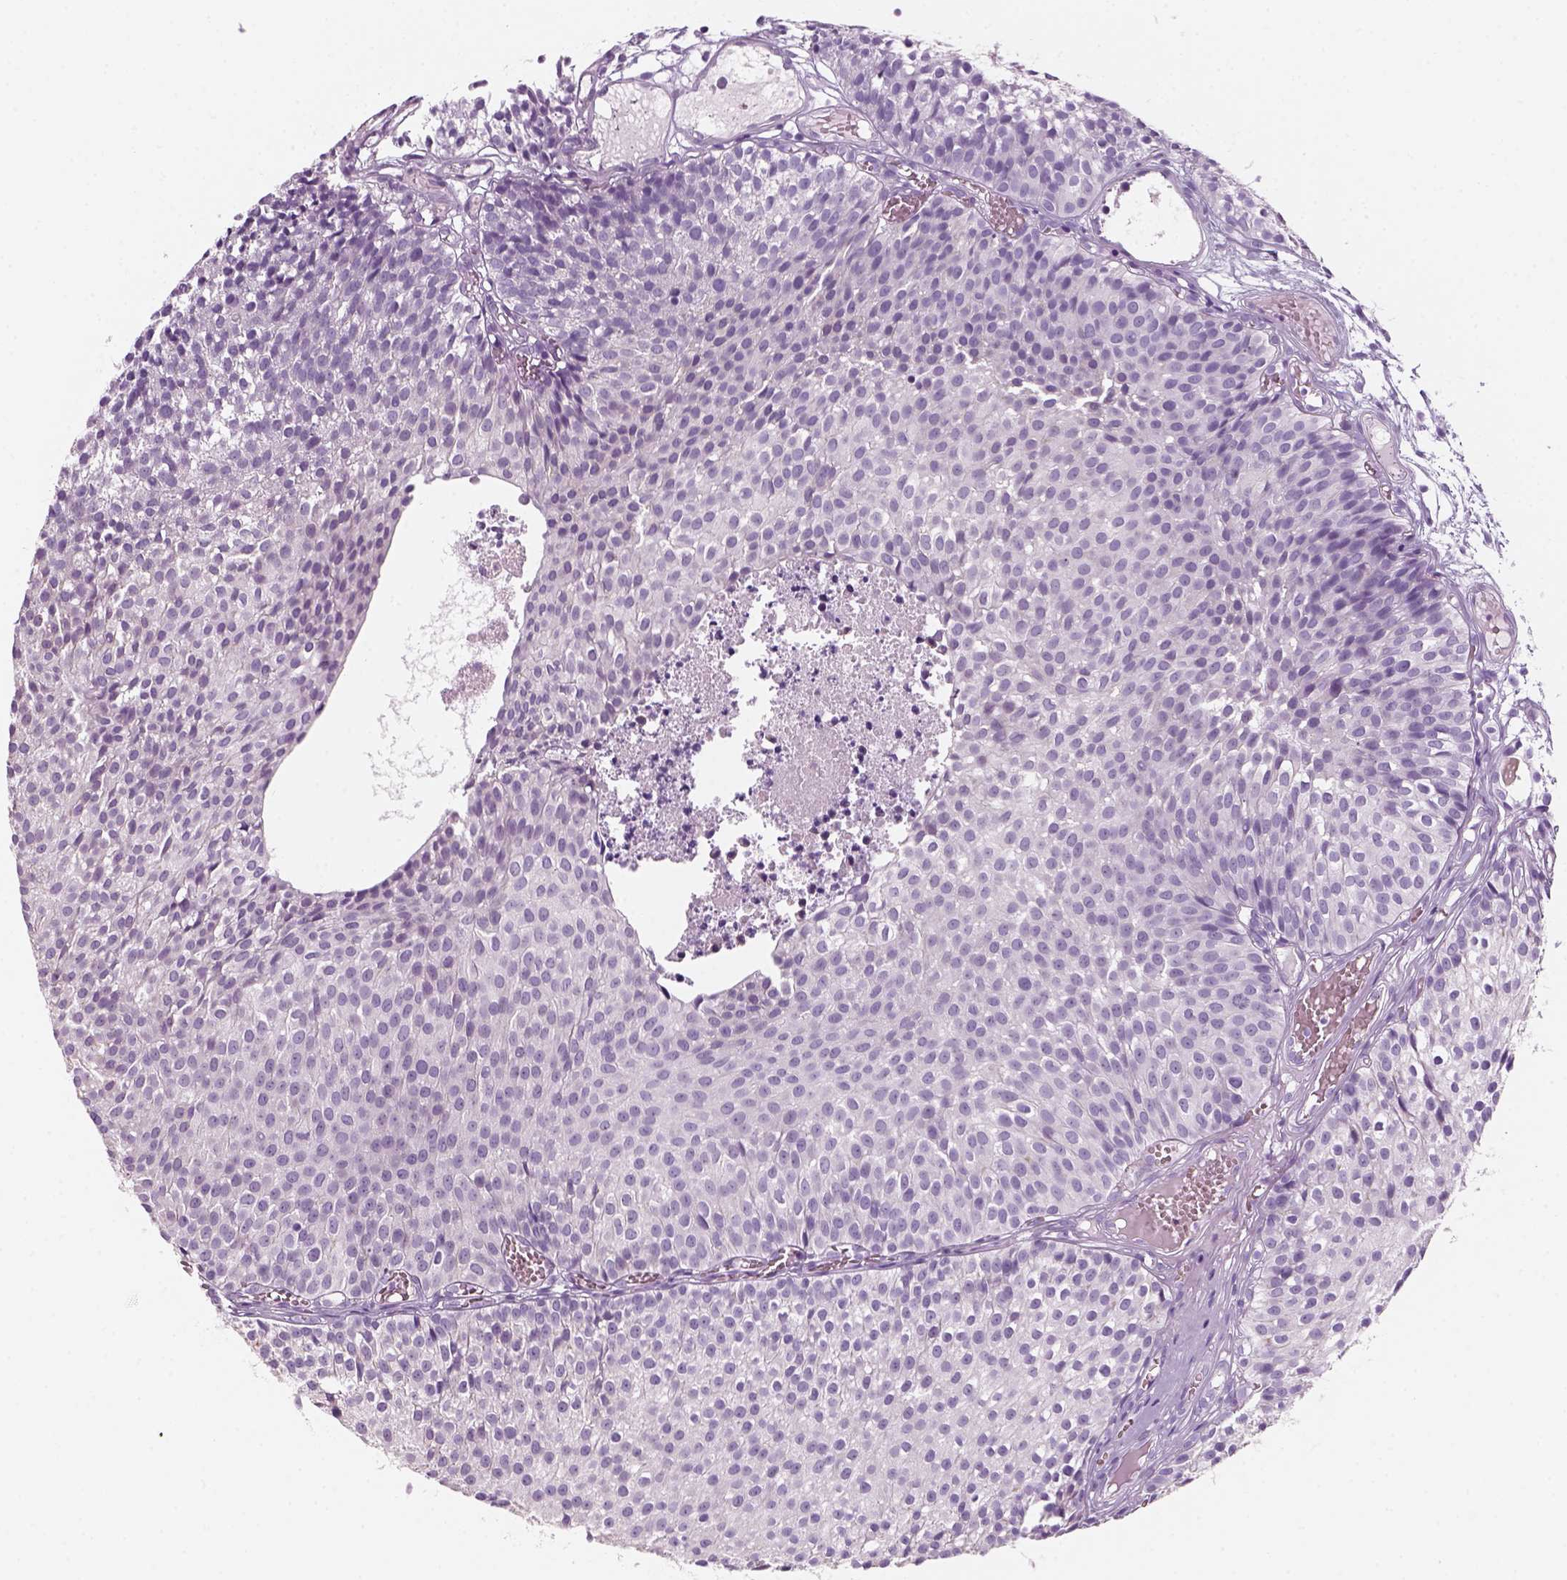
{"staining": {"intensity": "negative", "quantity": "none", "location": "none"}, "tissue": "urothelial cancer", "cell_type": "Tumor cells", "image_type": "cancer", "snomed": [{"axis": "morphology", "description": "Urothelial carcinoma, Low grade"}, {"axis": "topography", "description": "Urinary bladder"}], "caption": "IHC of urothelial cancer reveals no expression in tumor cells.", "gene": "KRTAP11-1", "patient": {"sex": "male", "age": 63}}